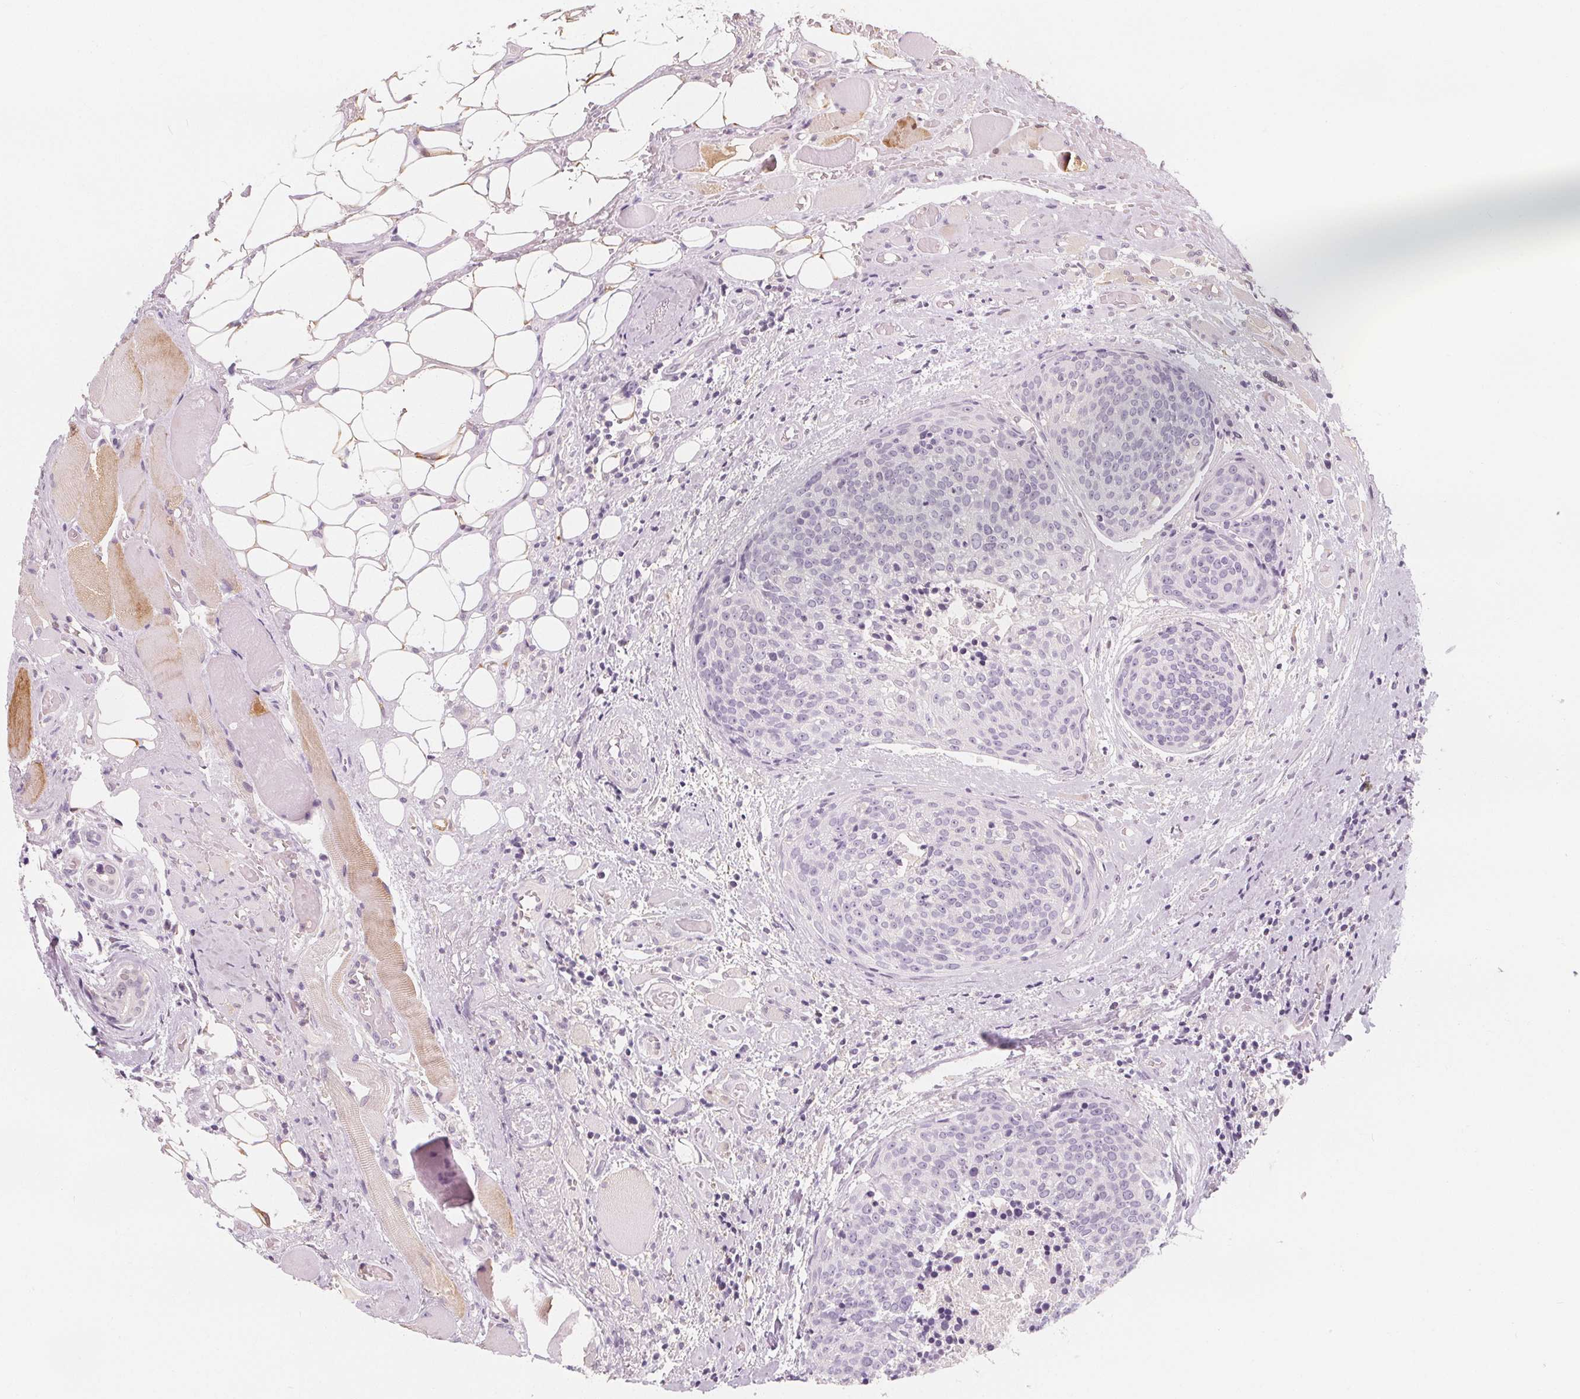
{"staining": {"intensity": "negative", "quantity": "none", "location": "none"}, "tissue": "head and neck cancer", "cell_type": "Tumor cells", "image_type": "cancer", "snomed": [{"axis": "morphology", "description": "Squamous cell carcinoma, NOS"}, {"axis": "topography", "description": "Oral tissue"}, {"axis": "topography", "description": "Head-Neck"}], "caption": "Tumor cells show no significant expression in head and neck cancer (squamous cell carcinoma). The staining is performed using DAB brown chromogen with nuclei counter-stained in using hematoxylin.", "gene": "UGP2", "patient": {"sex": "male", "age": 64}}